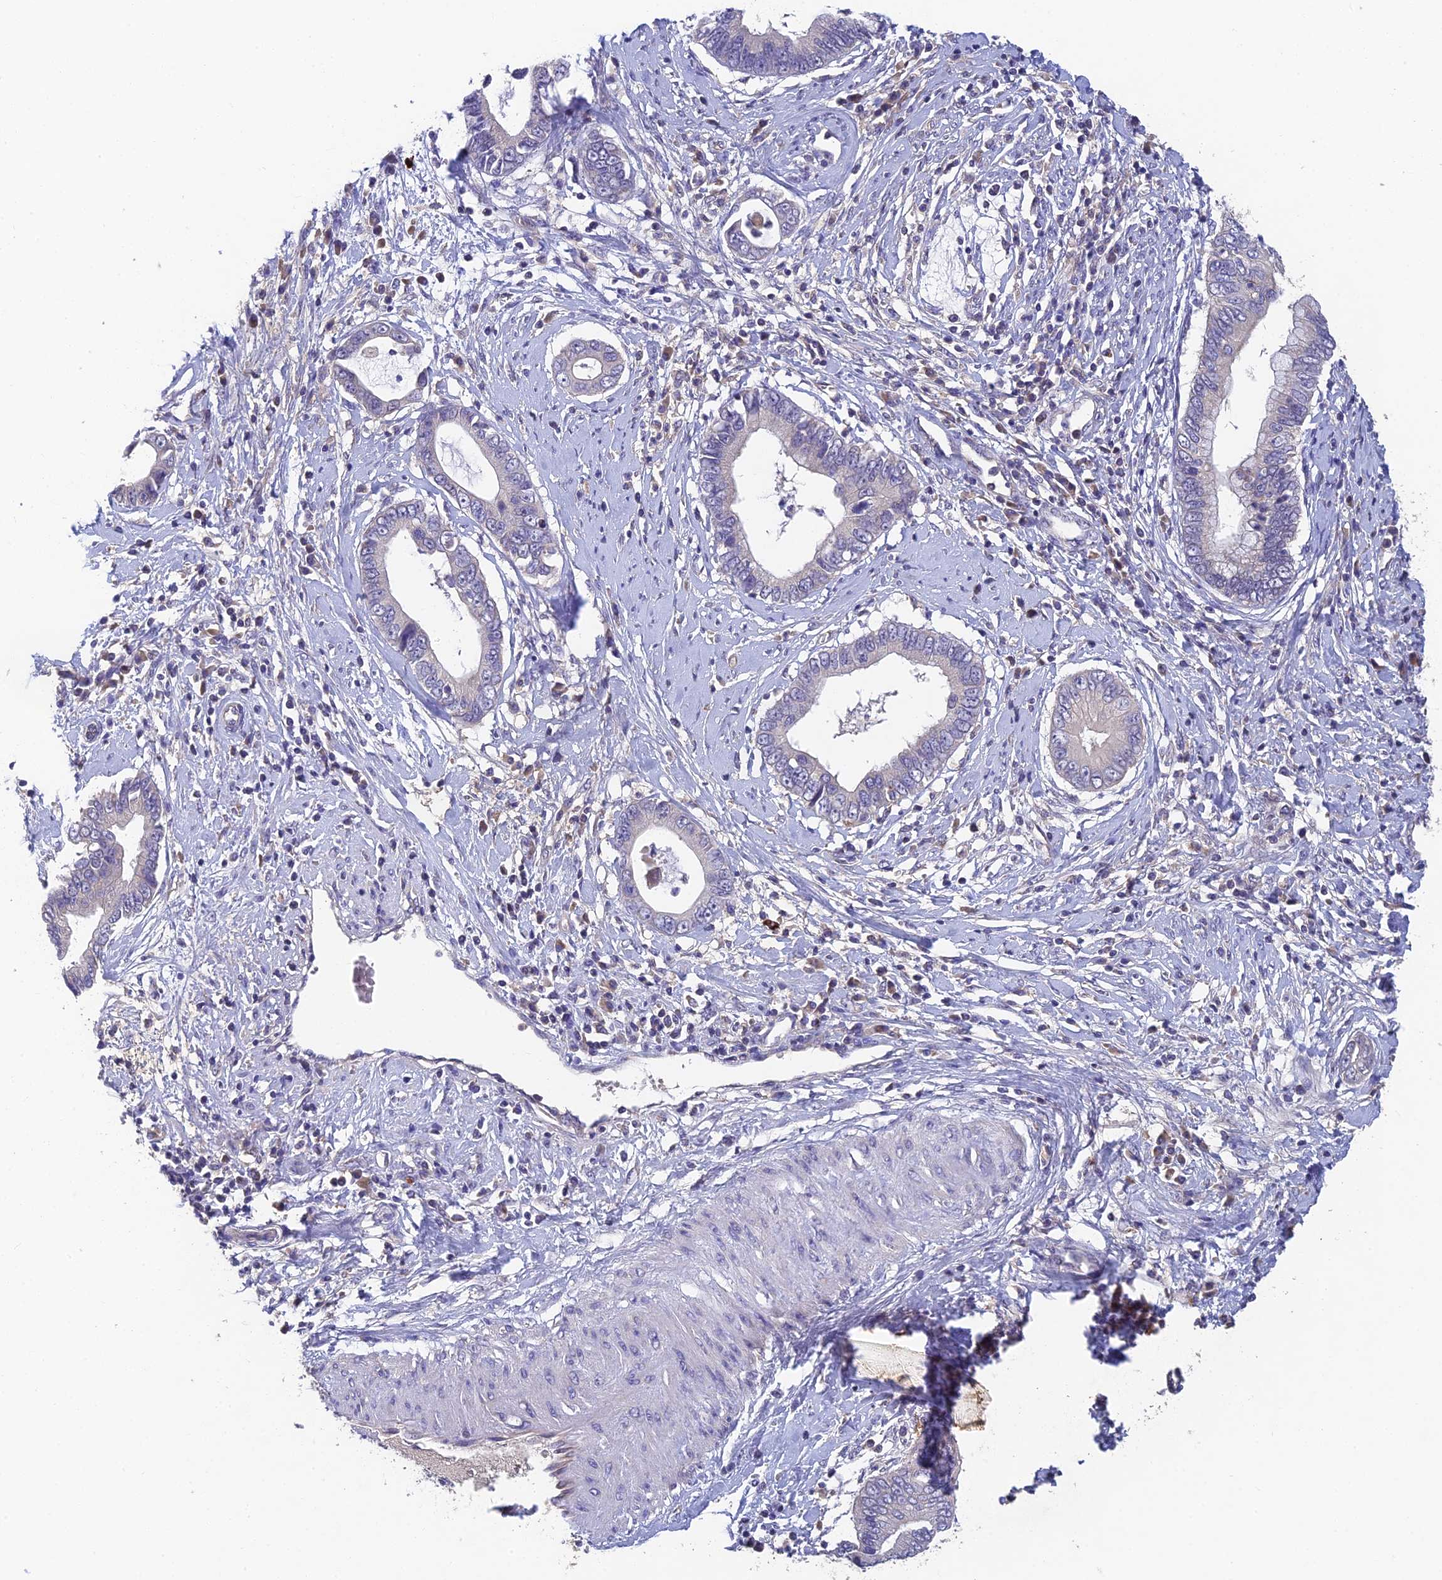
{"staining": {"intensity": "negative", "quantity": "none", "location": "none"}, "tissue": "cervical cancer", "cell_type": "Tumor cells", "image_type": "cancer", "snomed": [{"axis": "morphology", "description": "Adenocarcinoma, NOS"}, {"axis": "topography", "description": "Cervix"}], "caption": "Immunohistochemistry (IHC) micrograph of human adenocarcinoma (cervical) stained for a protein (brown), which shows no expression in tumor cells.", "gene": "ADAMTS13", "patient": {"sex": "female", "age": 44}}